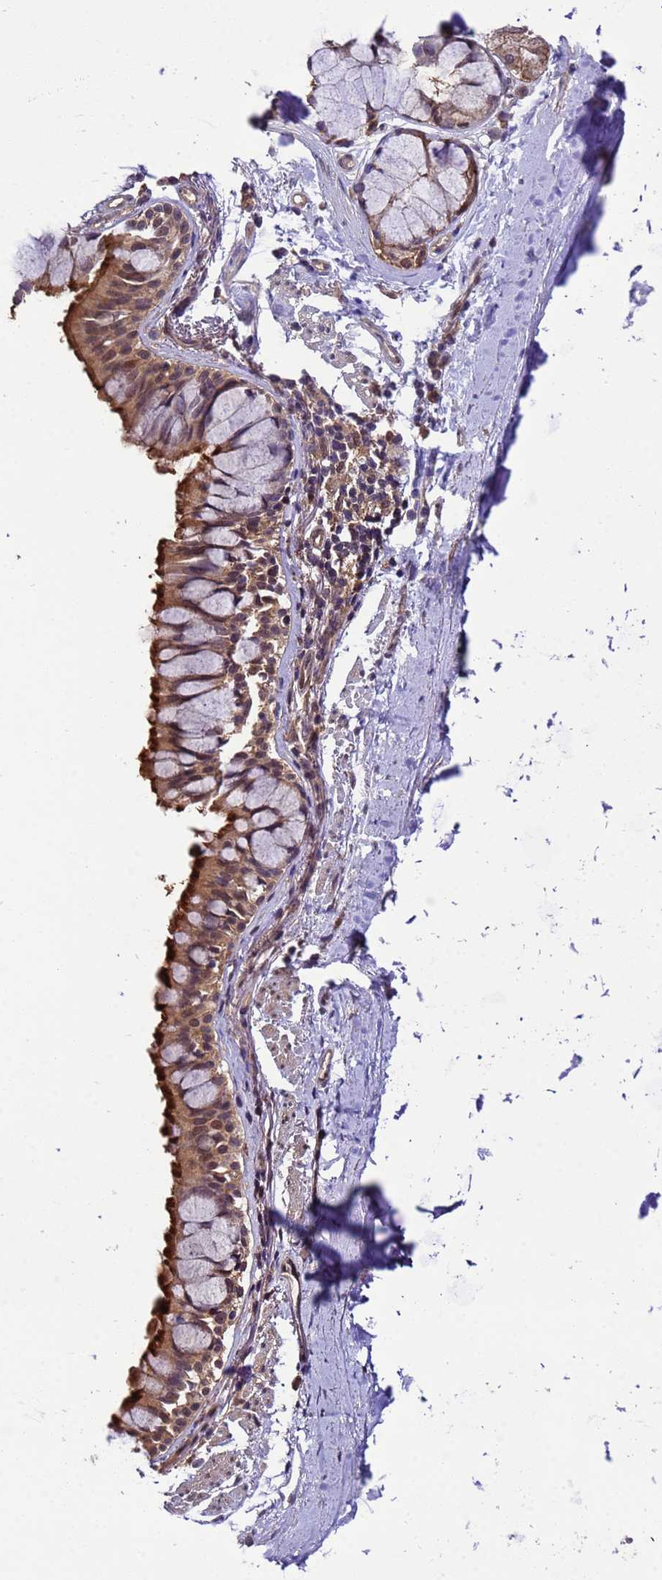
{"staining": {"intensity": "strong", "quantity": ">75%", "location": "cytoplasmic/membranous,nuclear"}, "tissue": "bronchus", "cell_type": "Respiratory epithelial cells", "image_type": "normal", "snomed": [{"axis": "morphology", "description": "Normal tissue, NOS"}, {"axis": "topography", "description": "Bronchus"}], "caption": "Respiratory epithelial cells reveal strong cytoplasmic/membranous,nuclear positivity in approximately >75% of cells in normal bronchus. (DAB (3,3'-diaminobenzidine) IHC, brown staining for protein, blue staining for nuclei).", "gene": "ZFP69B", "patient": {"sex": "male", "age": 70}}